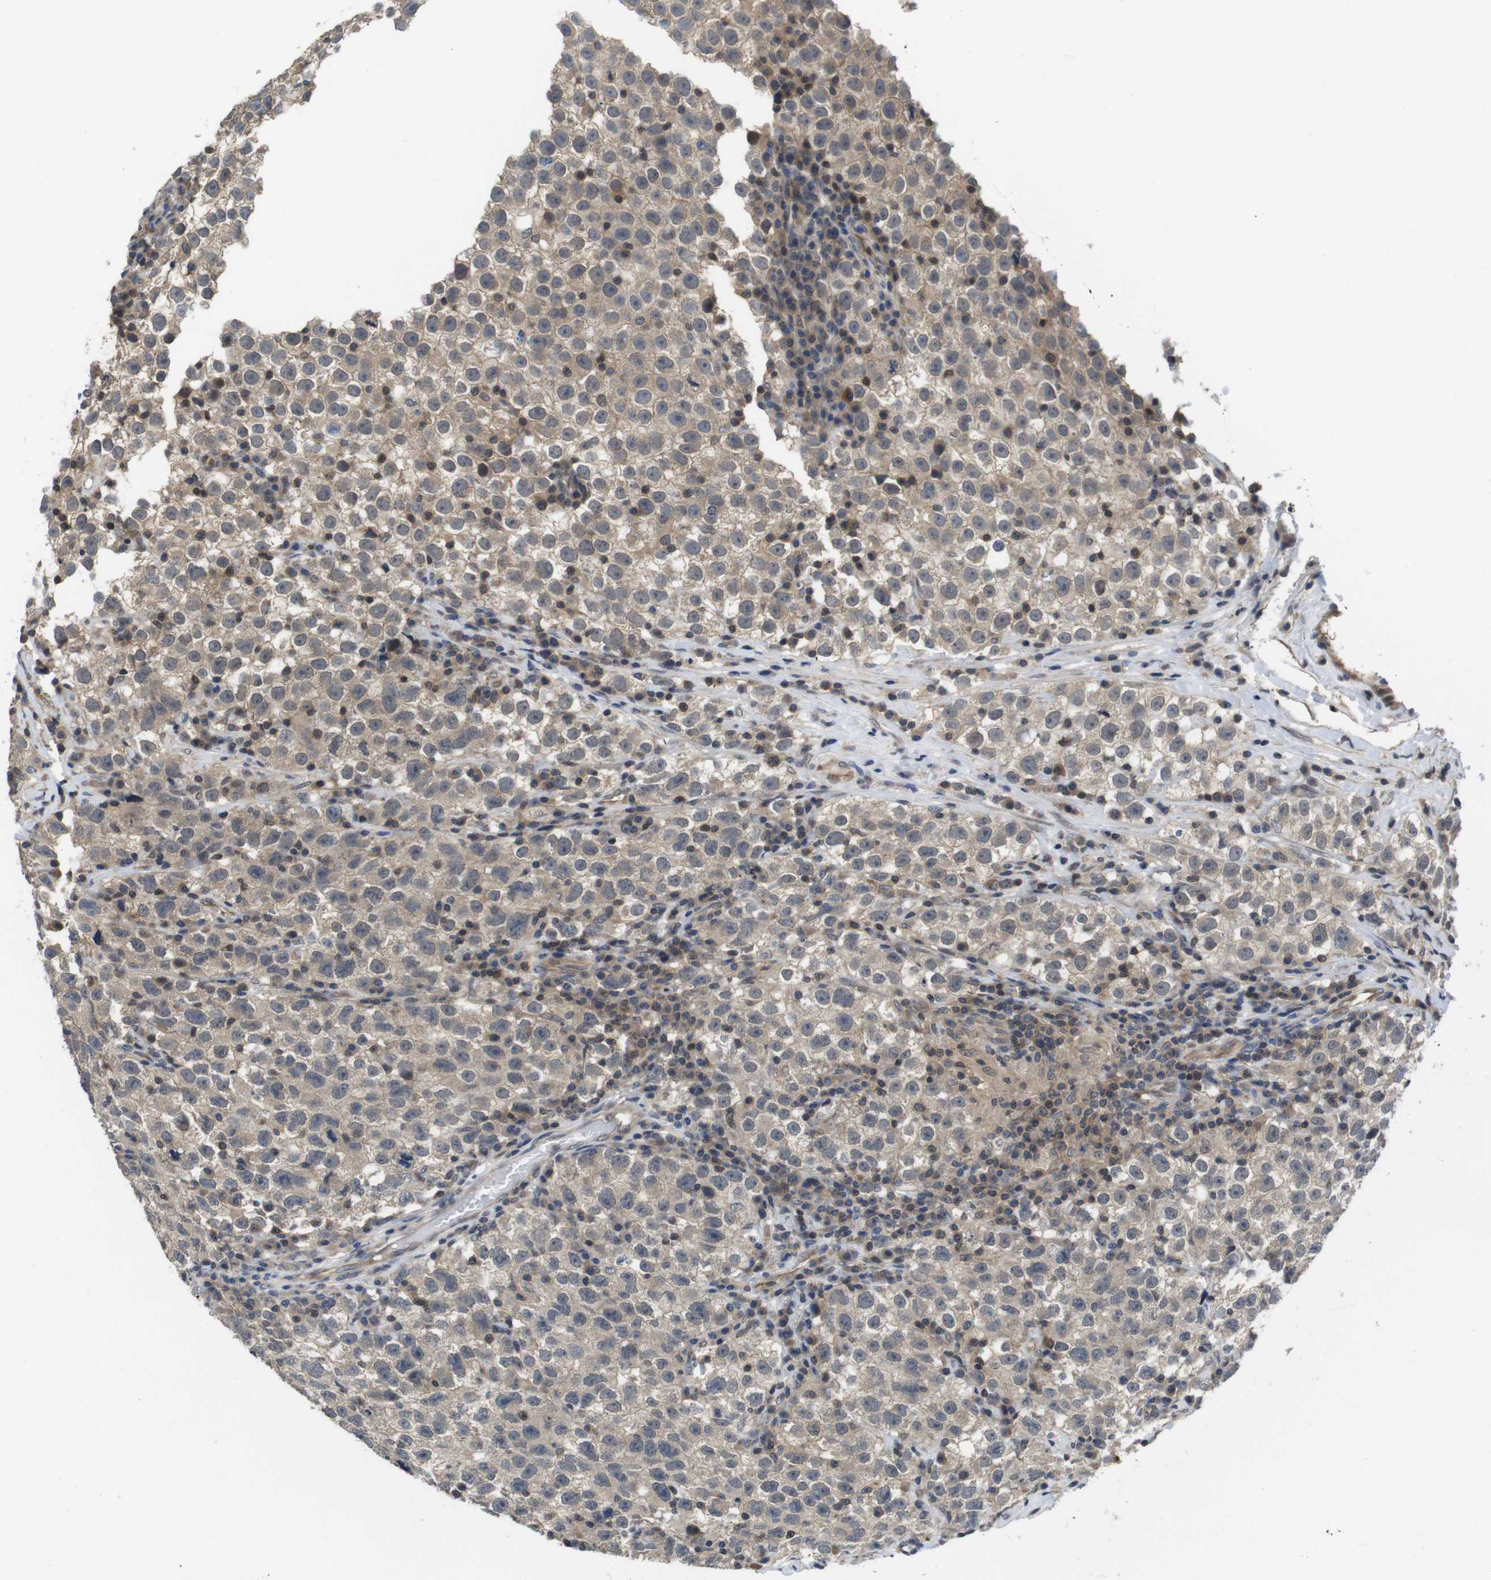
{"staining": {"intensity": "weak", "quantity": ">75%", "location": "cytoplasmic/membranous"}, "tissue": "testis cancer", "cell_type": "Tumor cells", "image_type": "cancer", "snomed": [{"axis": "morphology", "description": "Seminoma, NOS"}, {"axis": "topography", "description": "Testis"}], "caption": "A high-resolution photomicrograph shows immunohistochemistry staining of seminoma (testis), which shows weak cytoplasmic/membranous staining in about >75% of tumor cells.", "gene": "FADD", "patient": {"sex": "male", "age": 22}}